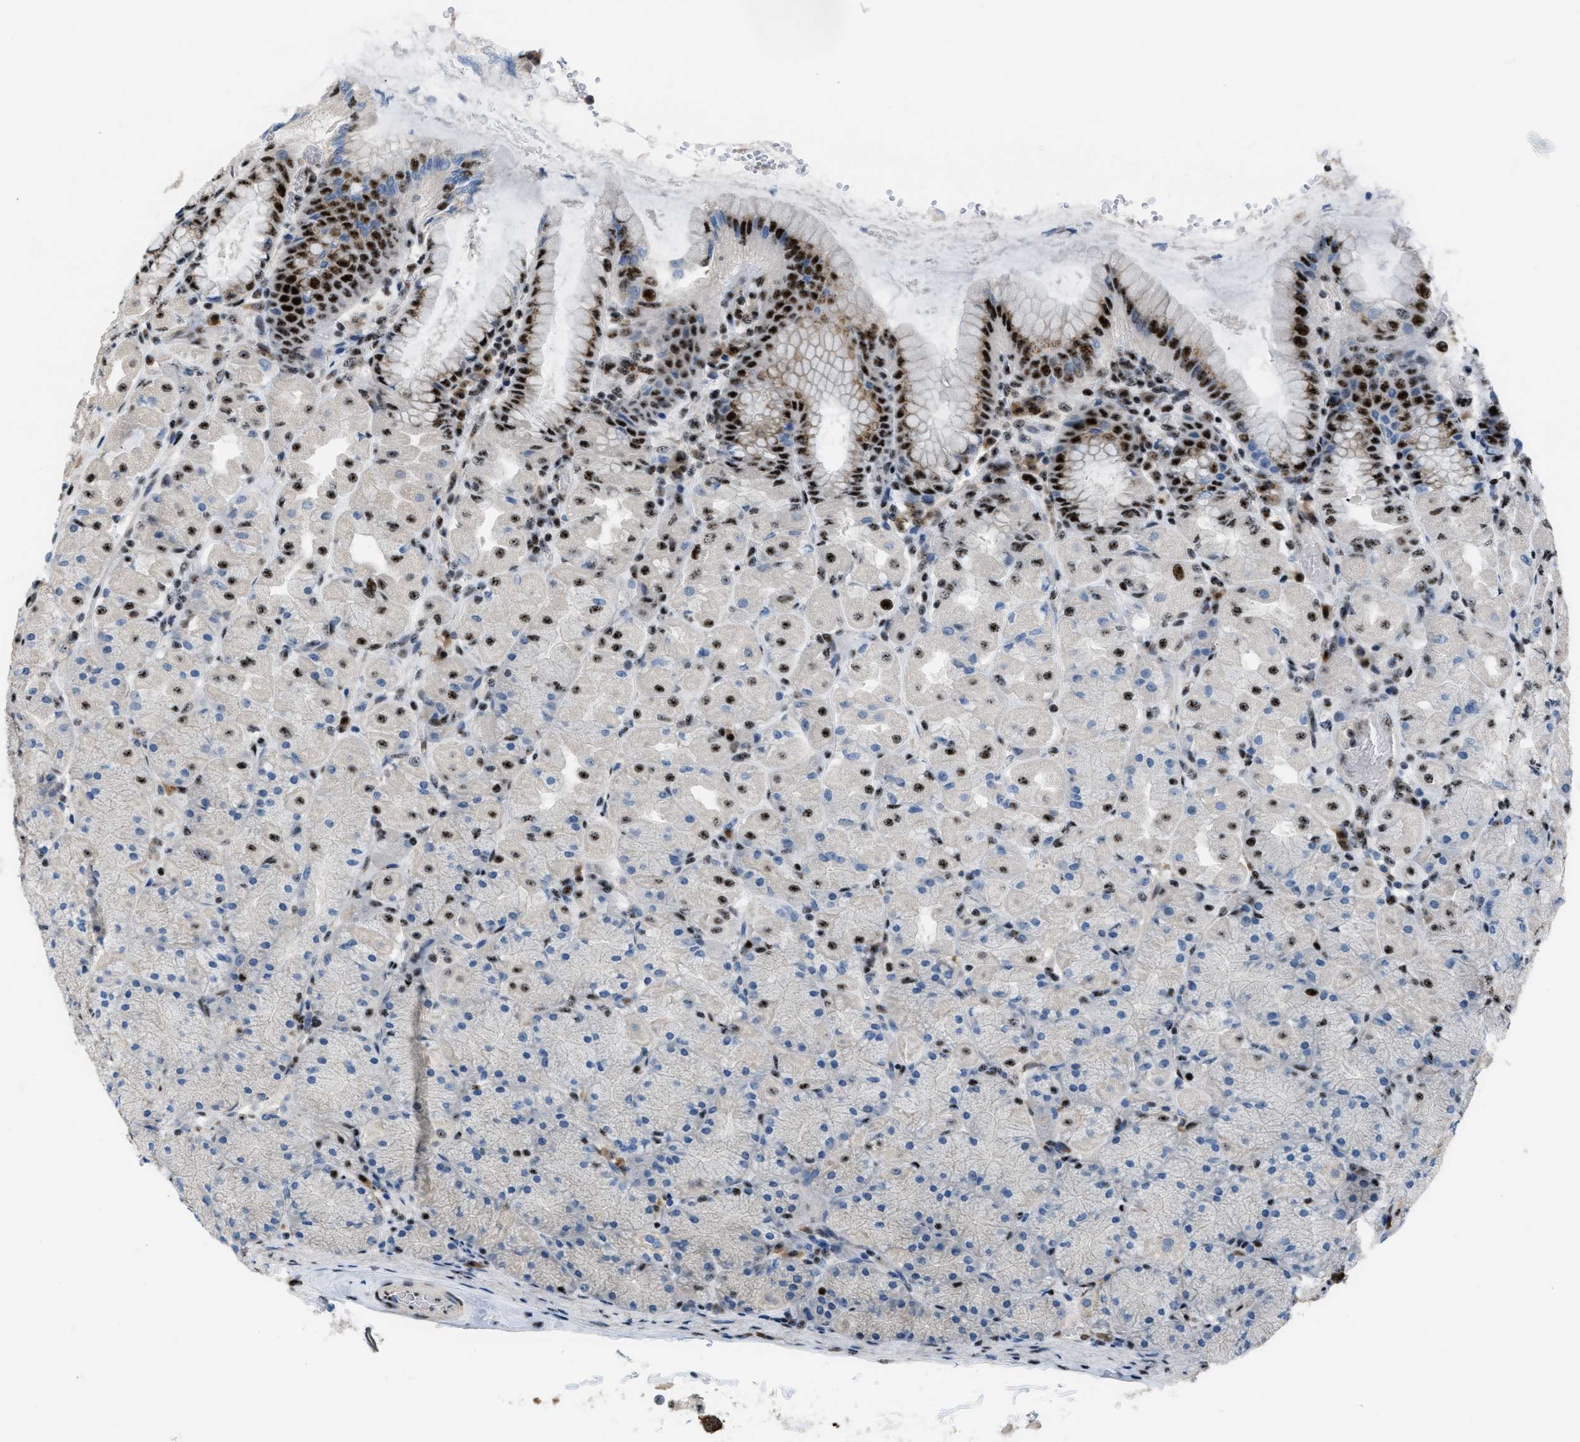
{"staining": {"intensity": "strong", "quantity": "25%-75%", "location": "nuclear"}, "tissue": "stomach", "cell_type": "Glandular cells", "image_type": "normal", "snomed": [{"axis": "morphology", "description": "Normal tissue, NOS"}, {"axis": "topography", "description": "Stomach, upper"}], "caption": "A high-resolution histopathology image shows immunohistochemistry staining of normal stomach, which shows strong nuclear staining in approximately 25%-75% of glandular cells.", "gene": "CDR2", "patient": {"sex": "female", "age": 56}}